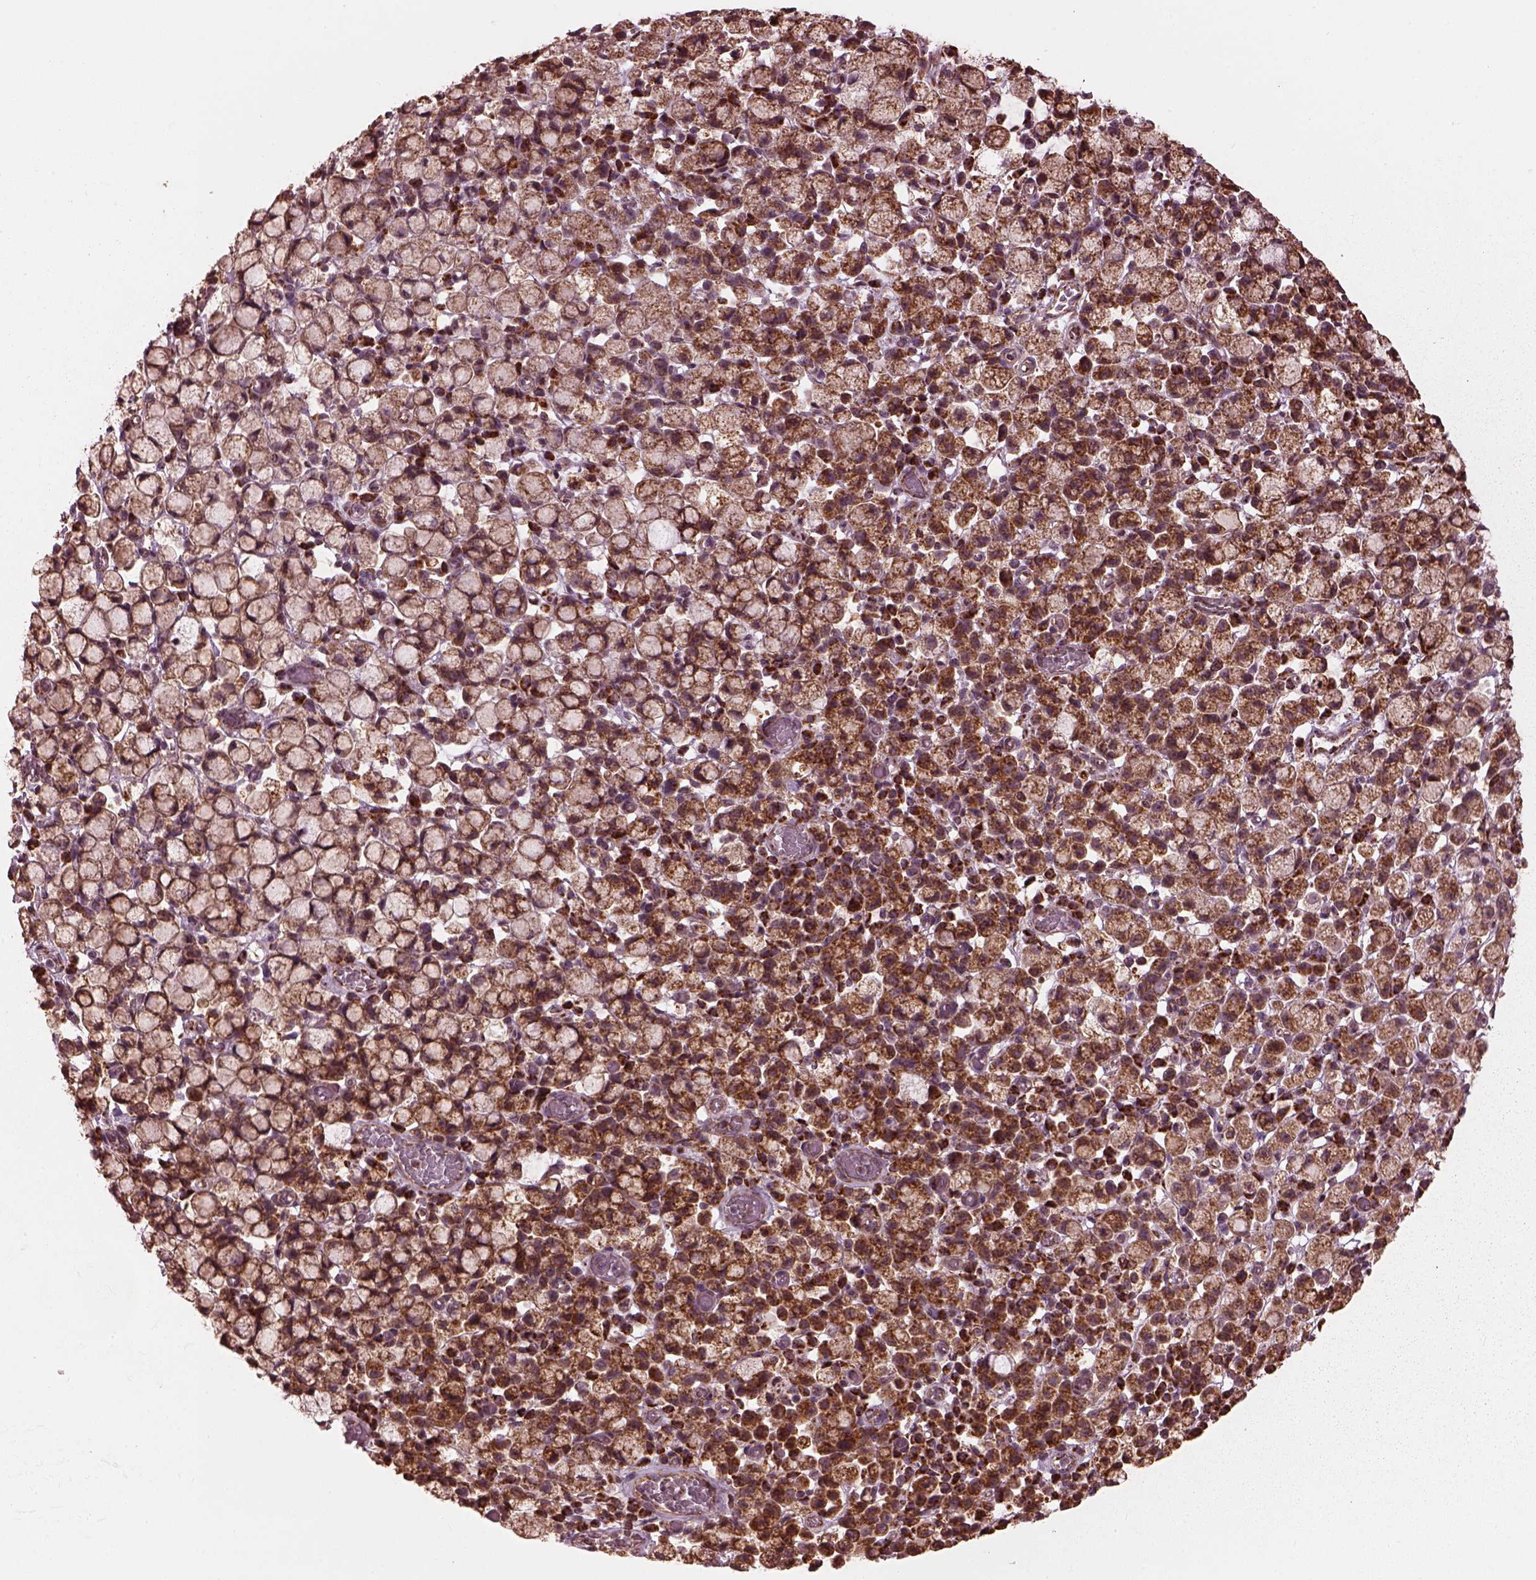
{"staining": {"intensity": "strong", "quantity": ">75%", "location": "cytoplasmic/membranous"}, "tissue": "stomach cancer", "cell_type": "Tumor cells", "image_type": "cancer", "snomed": [{"axis": "morphology", "description": "Adenocarcinoma, NOS"}, {"axis": "topography", "description": "Stomach"}], "caption": "Stomach adenocarcinoma stained with DAB (3,3'-diaminobenzidine) immunohistochemistry reveals high levels of strong cytoplasmic/membranous staining in about >75% of tumor cells.", "gene": "NDUFB10", "patient": {"sex": "male", "age": 58}}